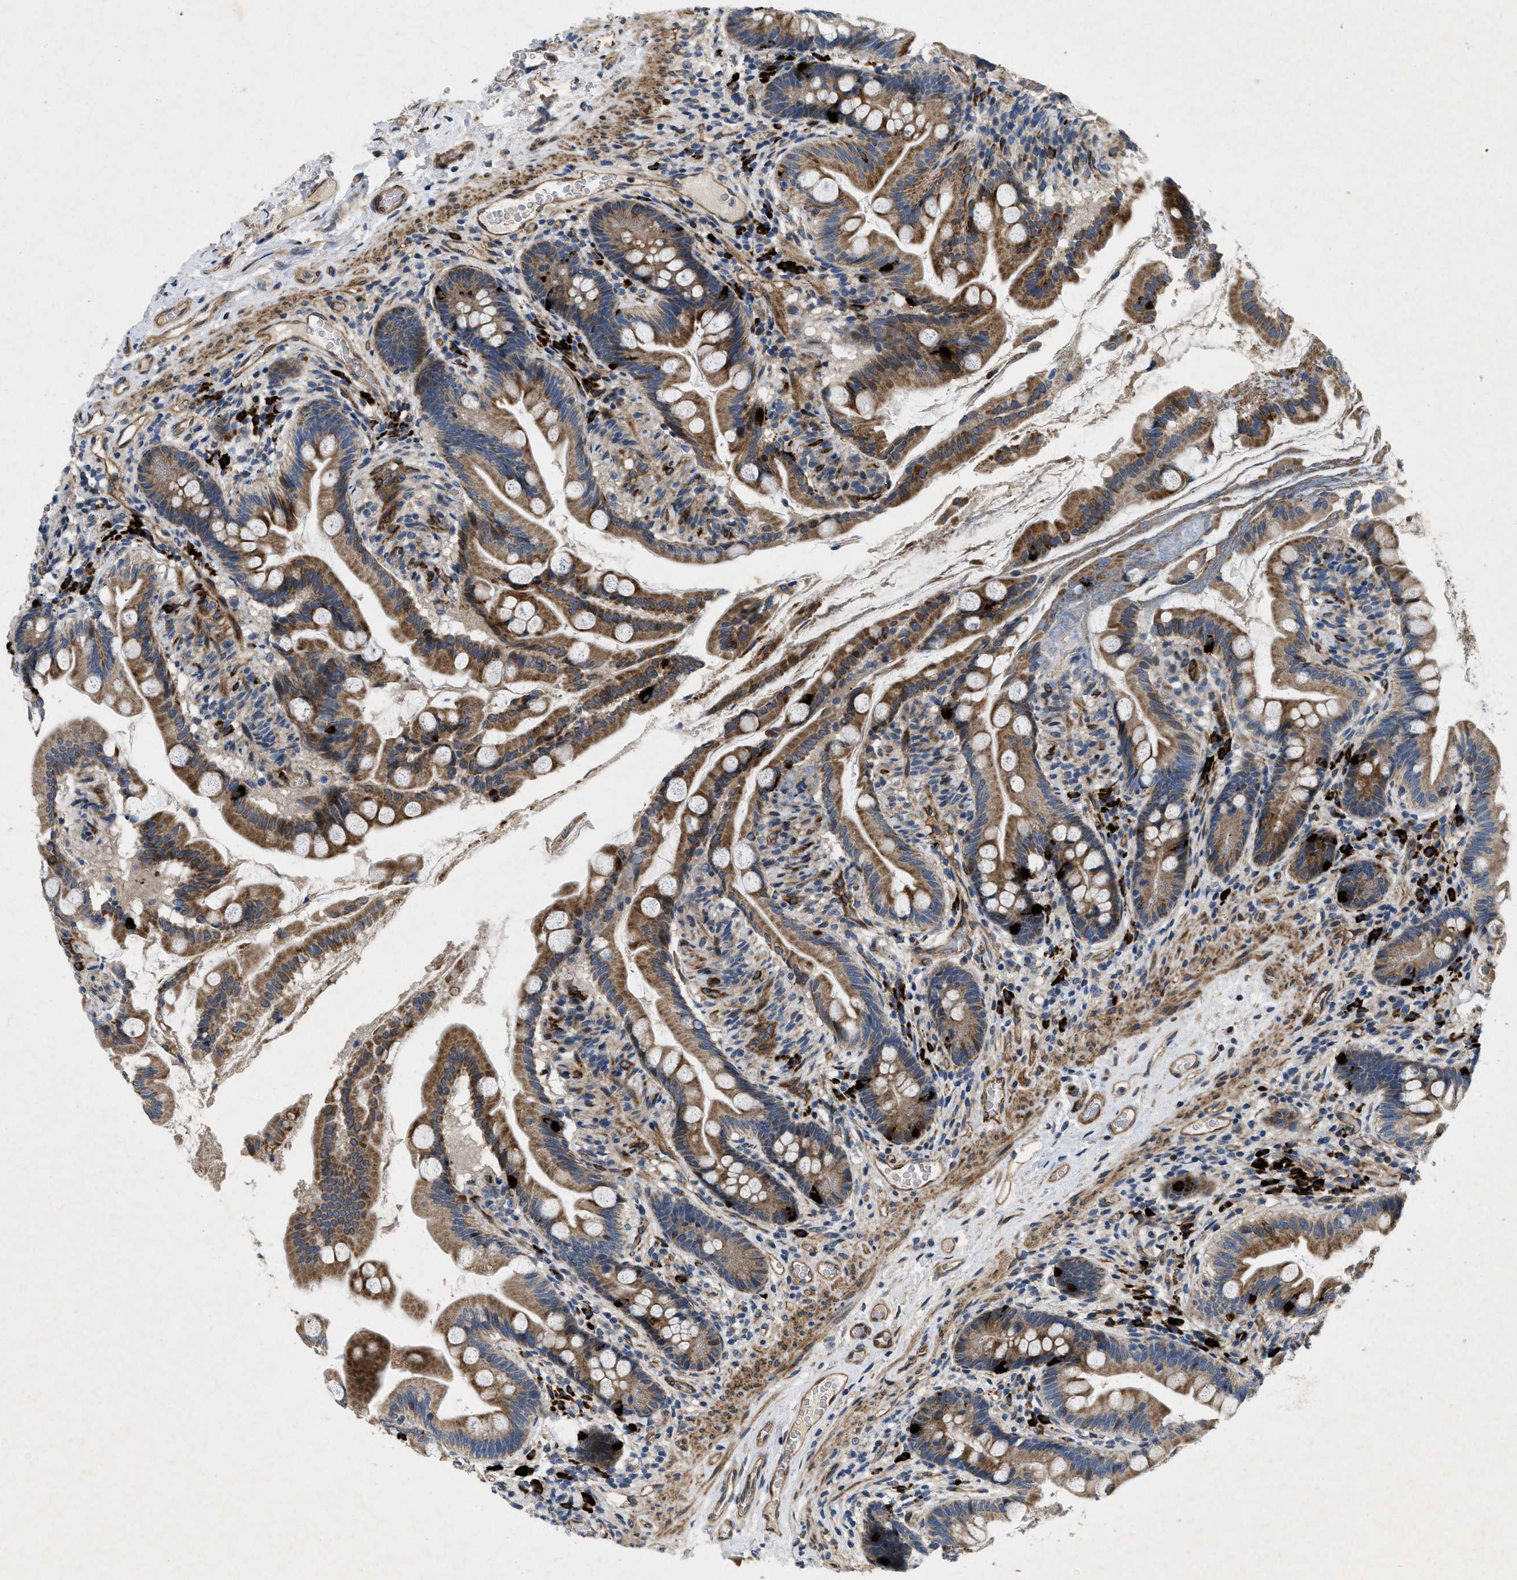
{"staining": {"intensity": "strong", "quantity": ">75%", "location": "cytoplasmic/membranous"}, "tissue": "small intestine", "cell_type": "Glandular cells", "image_type": "normal", "snomed": [{"axis": "morphology", "description": "Normal tissue, NOS"}, {"axis": "topography", "description": "Small intestine"}], "caption": "Glandular cells show high levels of strong cytoplasmic/membranous expression in approximately >75% of cells in unremarkable small intestine. The protein of interest is stained brown, and the nuclei are stained in blue (DAB IHC with brightfield microscopy, high magnification).", "gene": "HSPA12B", "patient": {"sex": "female", "age": 56}}